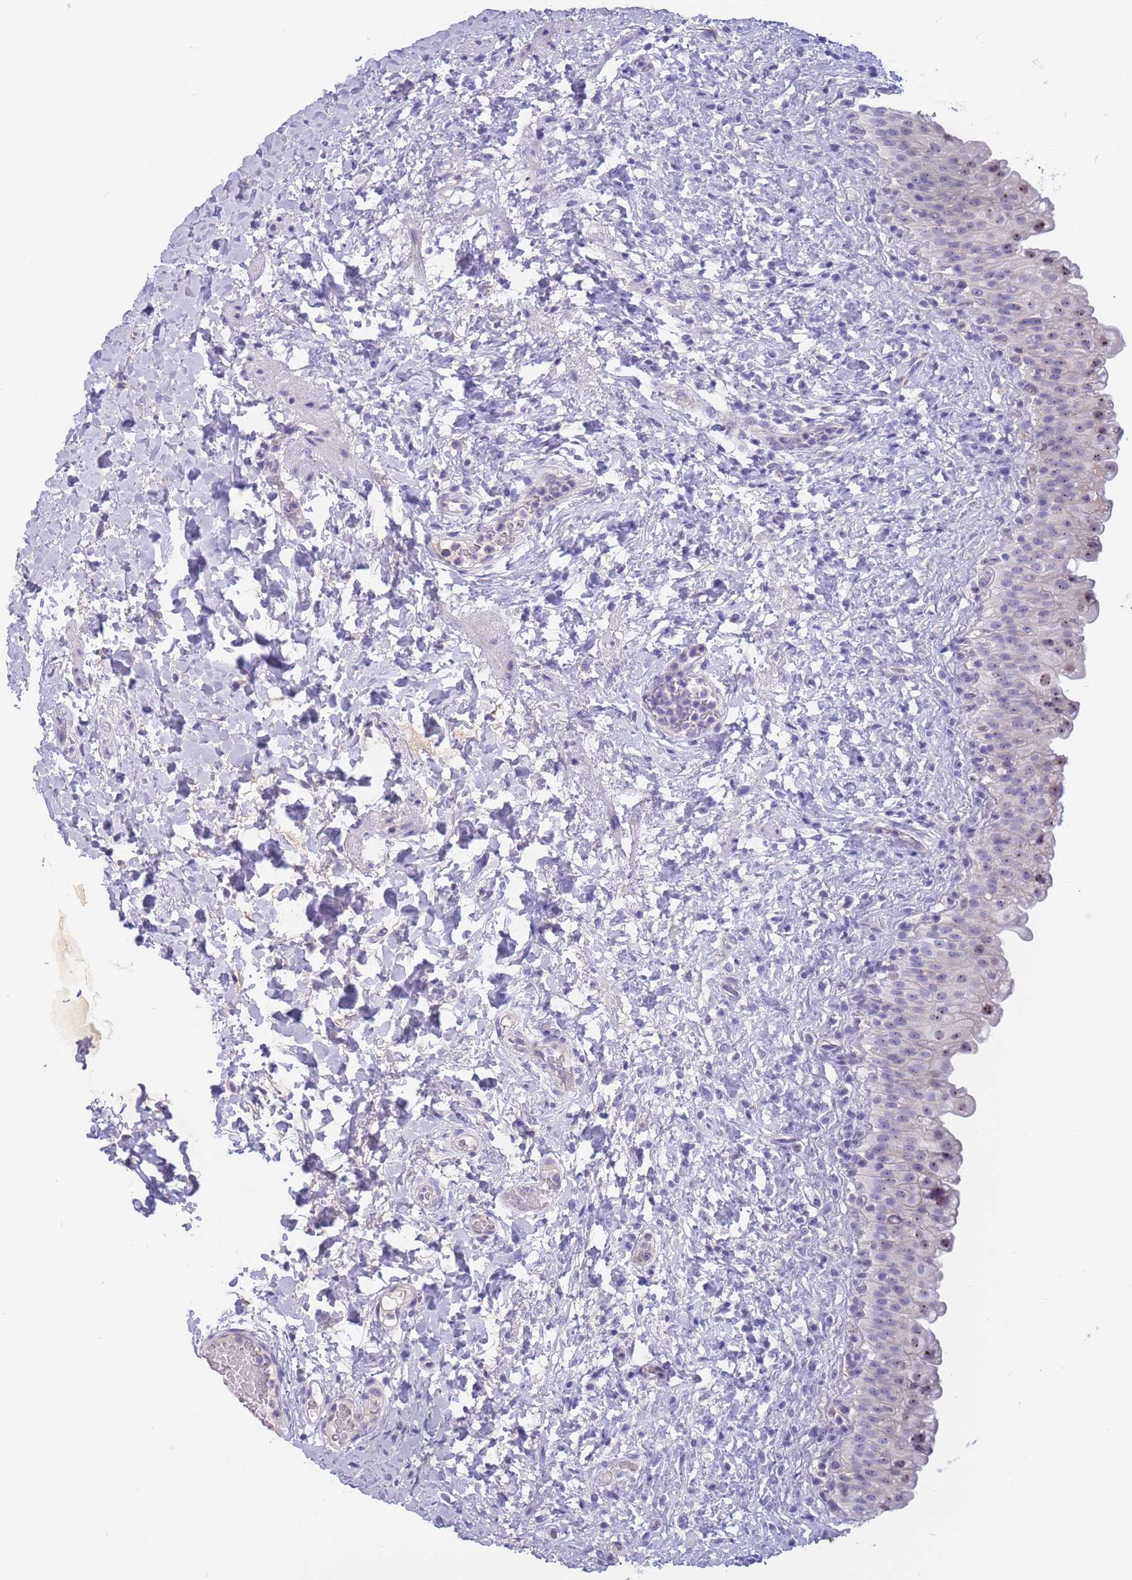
{"staining": {"intensity": "moderate", "quantity": "<25%", "location": "nuclear"}, "tissue": "urinary bladder", "cell_type": "Urothelial cells", "image_type": "normal", "snomed": [{"axis": "morphology", "description": "Normal tissue, NOS"}, {"axis": "topography", "description": "Urinary bladder"}], "caption": "Immunohistochemical staining of normal urinary bladder exhibits <25% levels of moderate nuclear protein positivity in about <25% of urothelial cells. The protein of interest is shown in brown color, while the nuclei are stained blue.", "gene": "BOP1", "patient": {"sex": "female", "age": 27}}